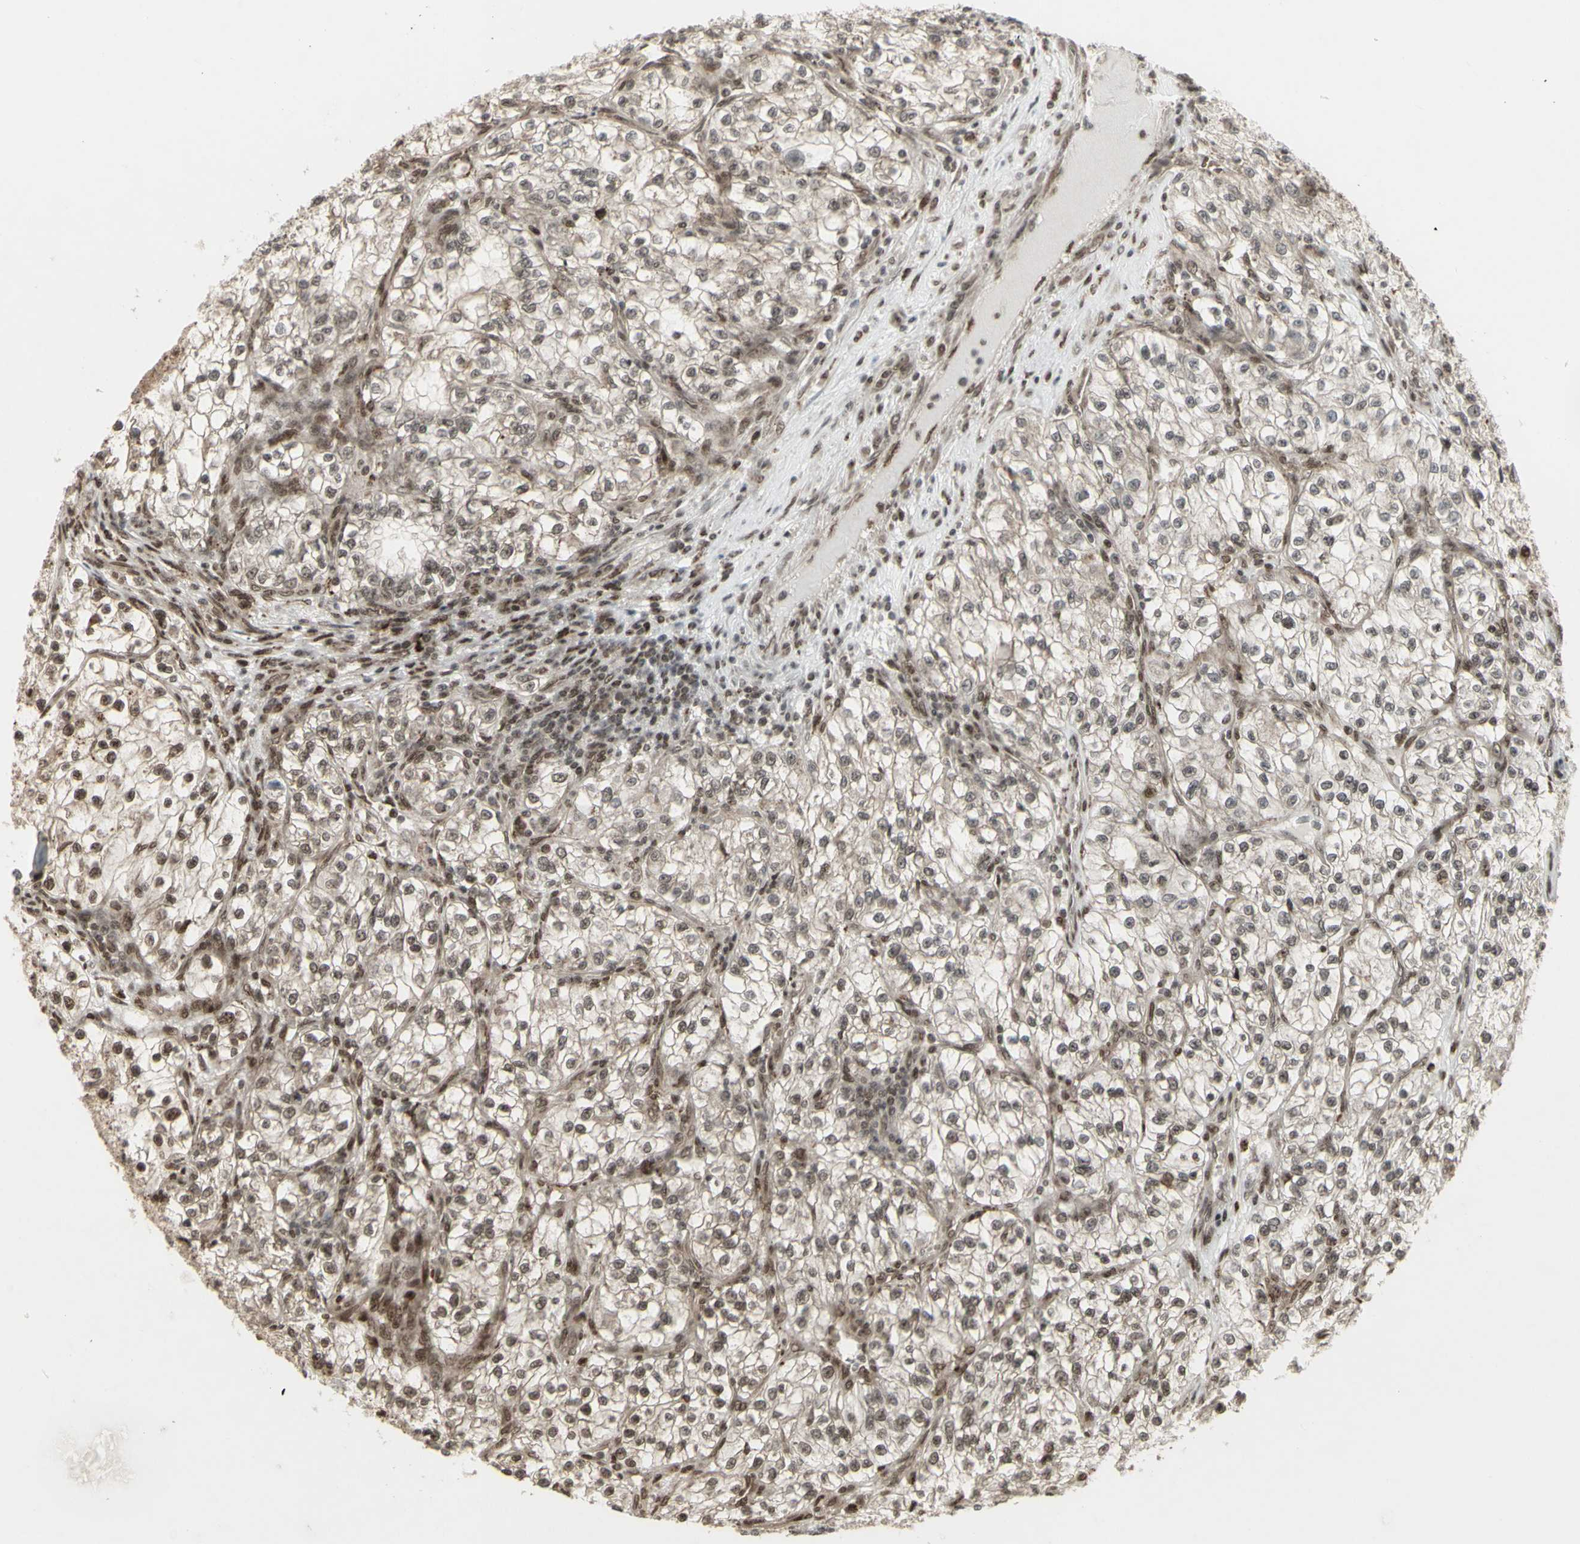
{"staining": {"intensity": "strong", "quantity": "<25%", "location": "cytoplasmic/membranous,nuclear"}, "tissue": "renal cancer", "cell_type": "Tumor cells", "image_type": "cancer", "snomed": [{"axis": "morphology", "description": "Adenocarcinoma, NOS"}, {"axis": "topography", "description": "Kidney"}], "caption": "DAB (3,3'-diaminobenzidine) immunohistochemical staining of renal cancer demonstrates strong cytoplasmic/membranous and nuclear protein staining in about <25% of tumor cells. (IHC, brightfield microscopy, high magnification).", "gene": "CBX1", "patient": {"sex": "female", "age": 57}}